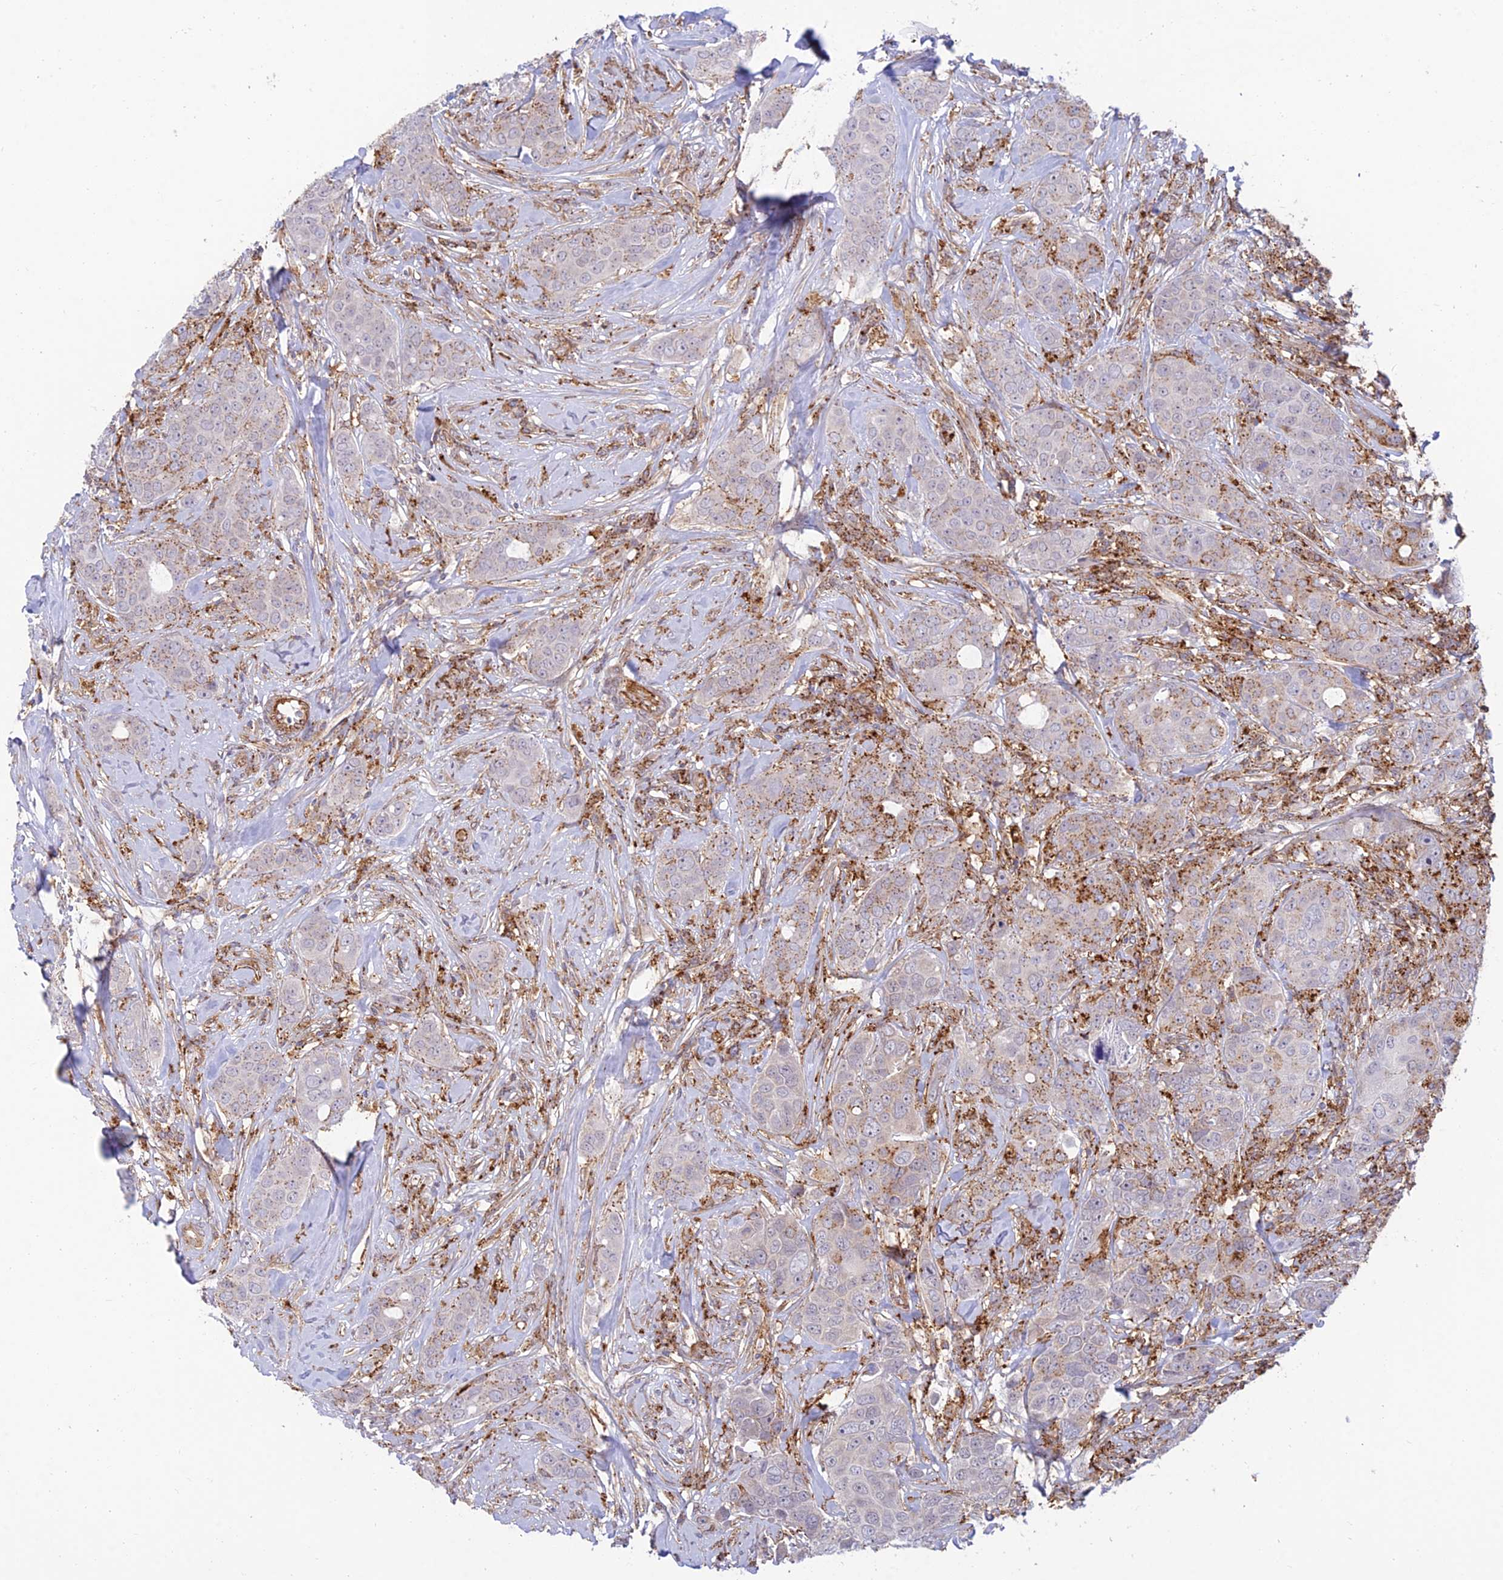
{"staining": {"intensity": "moderate", "quantity": "25%-75%", "location": "cytoplasmic/membranous"}, "tissue": "breast cancer", "cell_type": "Tumor cells", "image_type": "cancer", "snomed": [{"axis": "morphology", "description": "Duct carcinoma"}, {"axis": "topography", "description": "Breast"}], "caption": "IHC micrograph of human breast cancer stained for a protein (brown), which demonstrates medium levels of moderate cytoplasmic/membranous positivity in approximately 25%-75% of tumor cells.", "gene": "SAPCD2", "patient": {"sex": "female", "age": 43}}